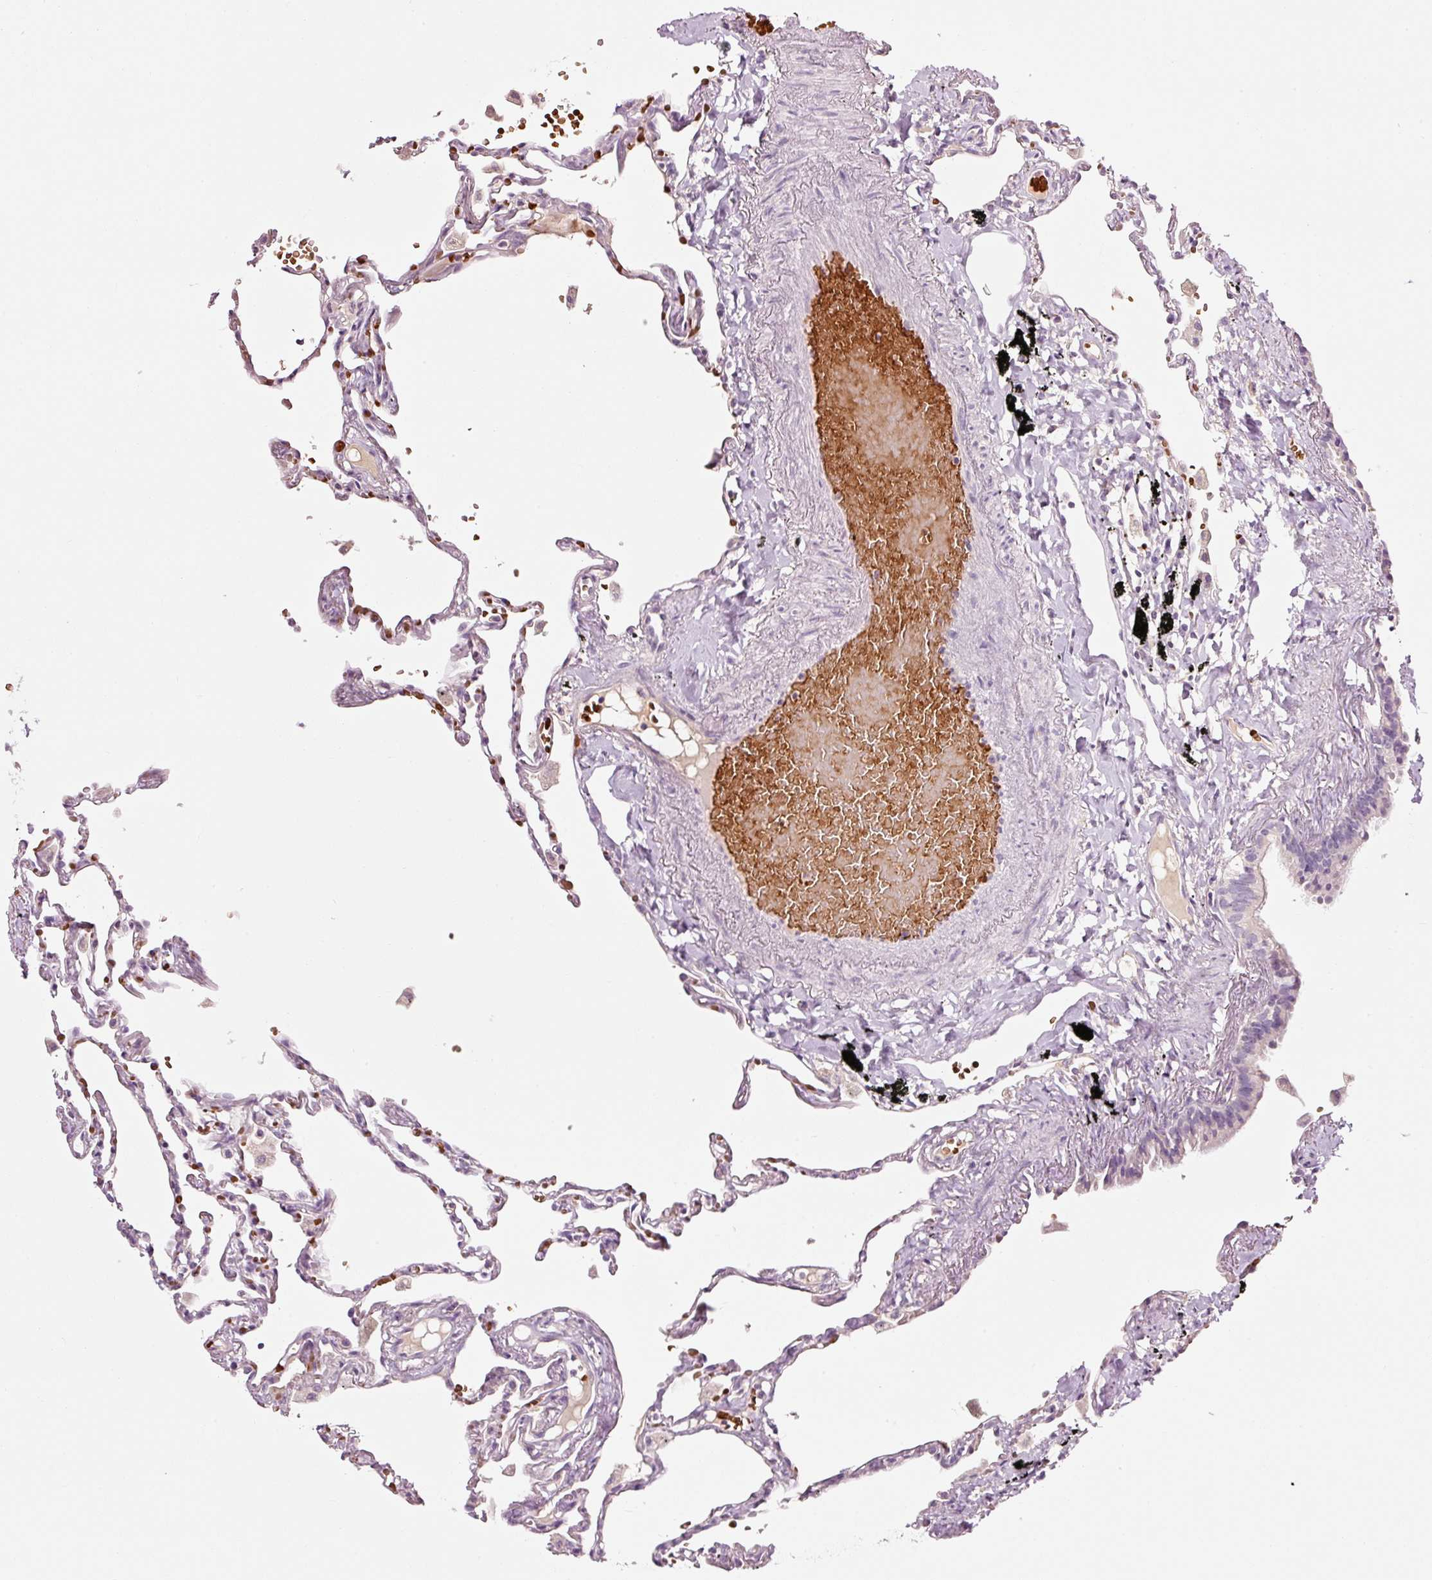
{"staining": {"intensity": "negative", "quantity": "none", "location": "none"}, "tissue": "lung", "cell_type": "Alveolar cells", "image_type": "normal", "snomed": [{"axis": "morphology", "description": "Normal tissue, NOS"}, {"axis": "topography", "description": "Lung"}], "caption": "A high-resolution histopathology image shows immunohistochemistry staining of normal lung, which reveals no significant staining in alveolar cells.", "gene": "LDHAL6B", "patient": {"sex": "female", "age": 67}}